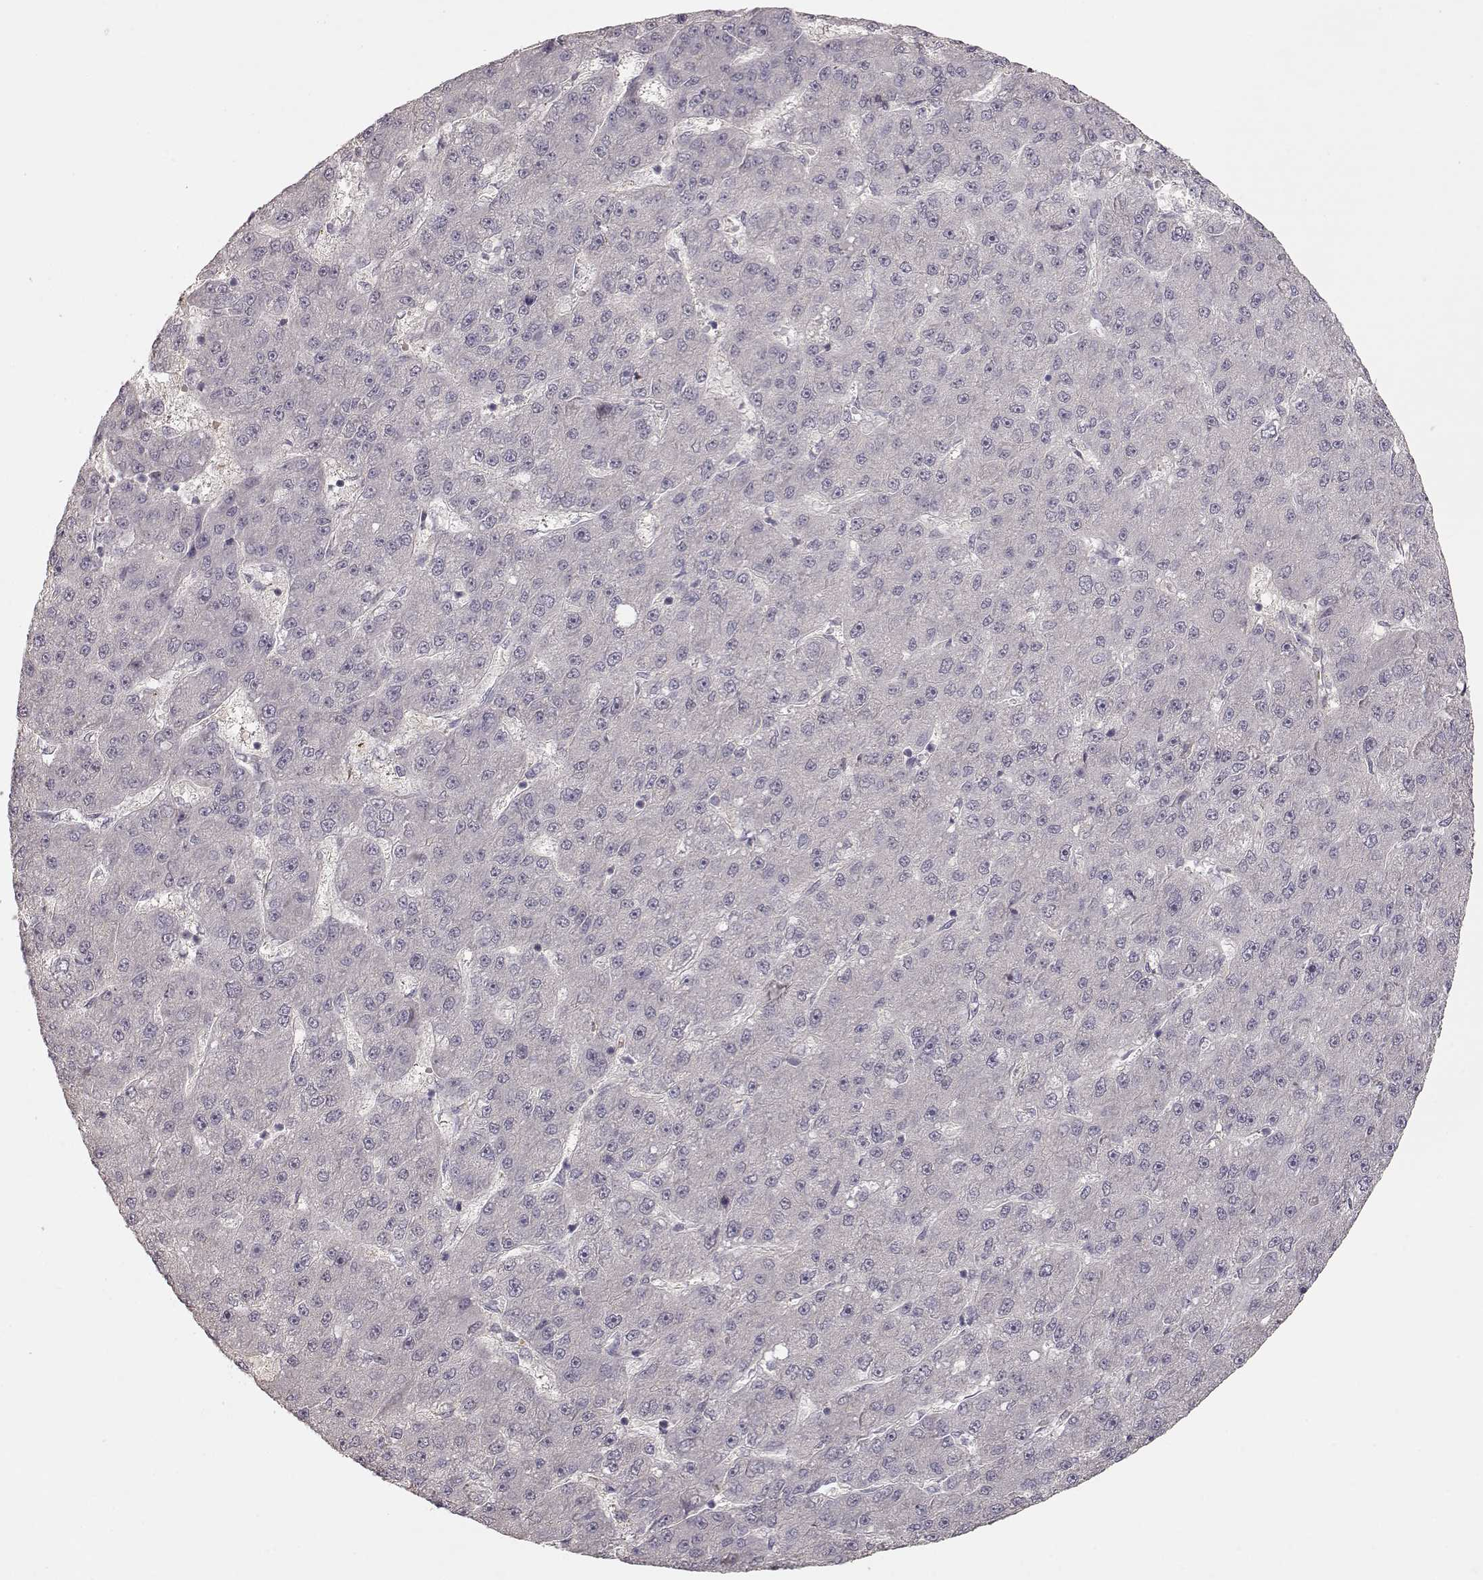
{"staining": {"intensity": "negative", "quantity": "none", "location": "none"}, "tissue": "liver cancer", "cell_type": "Tumor cells", "image_type": "cancer", "snomed": [{"axis": "morphology", "description": "Carcinoma, Hepatocellular, NOS"}, {"axis": "topography", "description": "Liver"}], "caption": "Tumor cells are negative for brown protein staining in liver cancer (hepatocellular carcinoma).", "gene": "PNMT", "patient": {"sex": "male", "age": 67}}